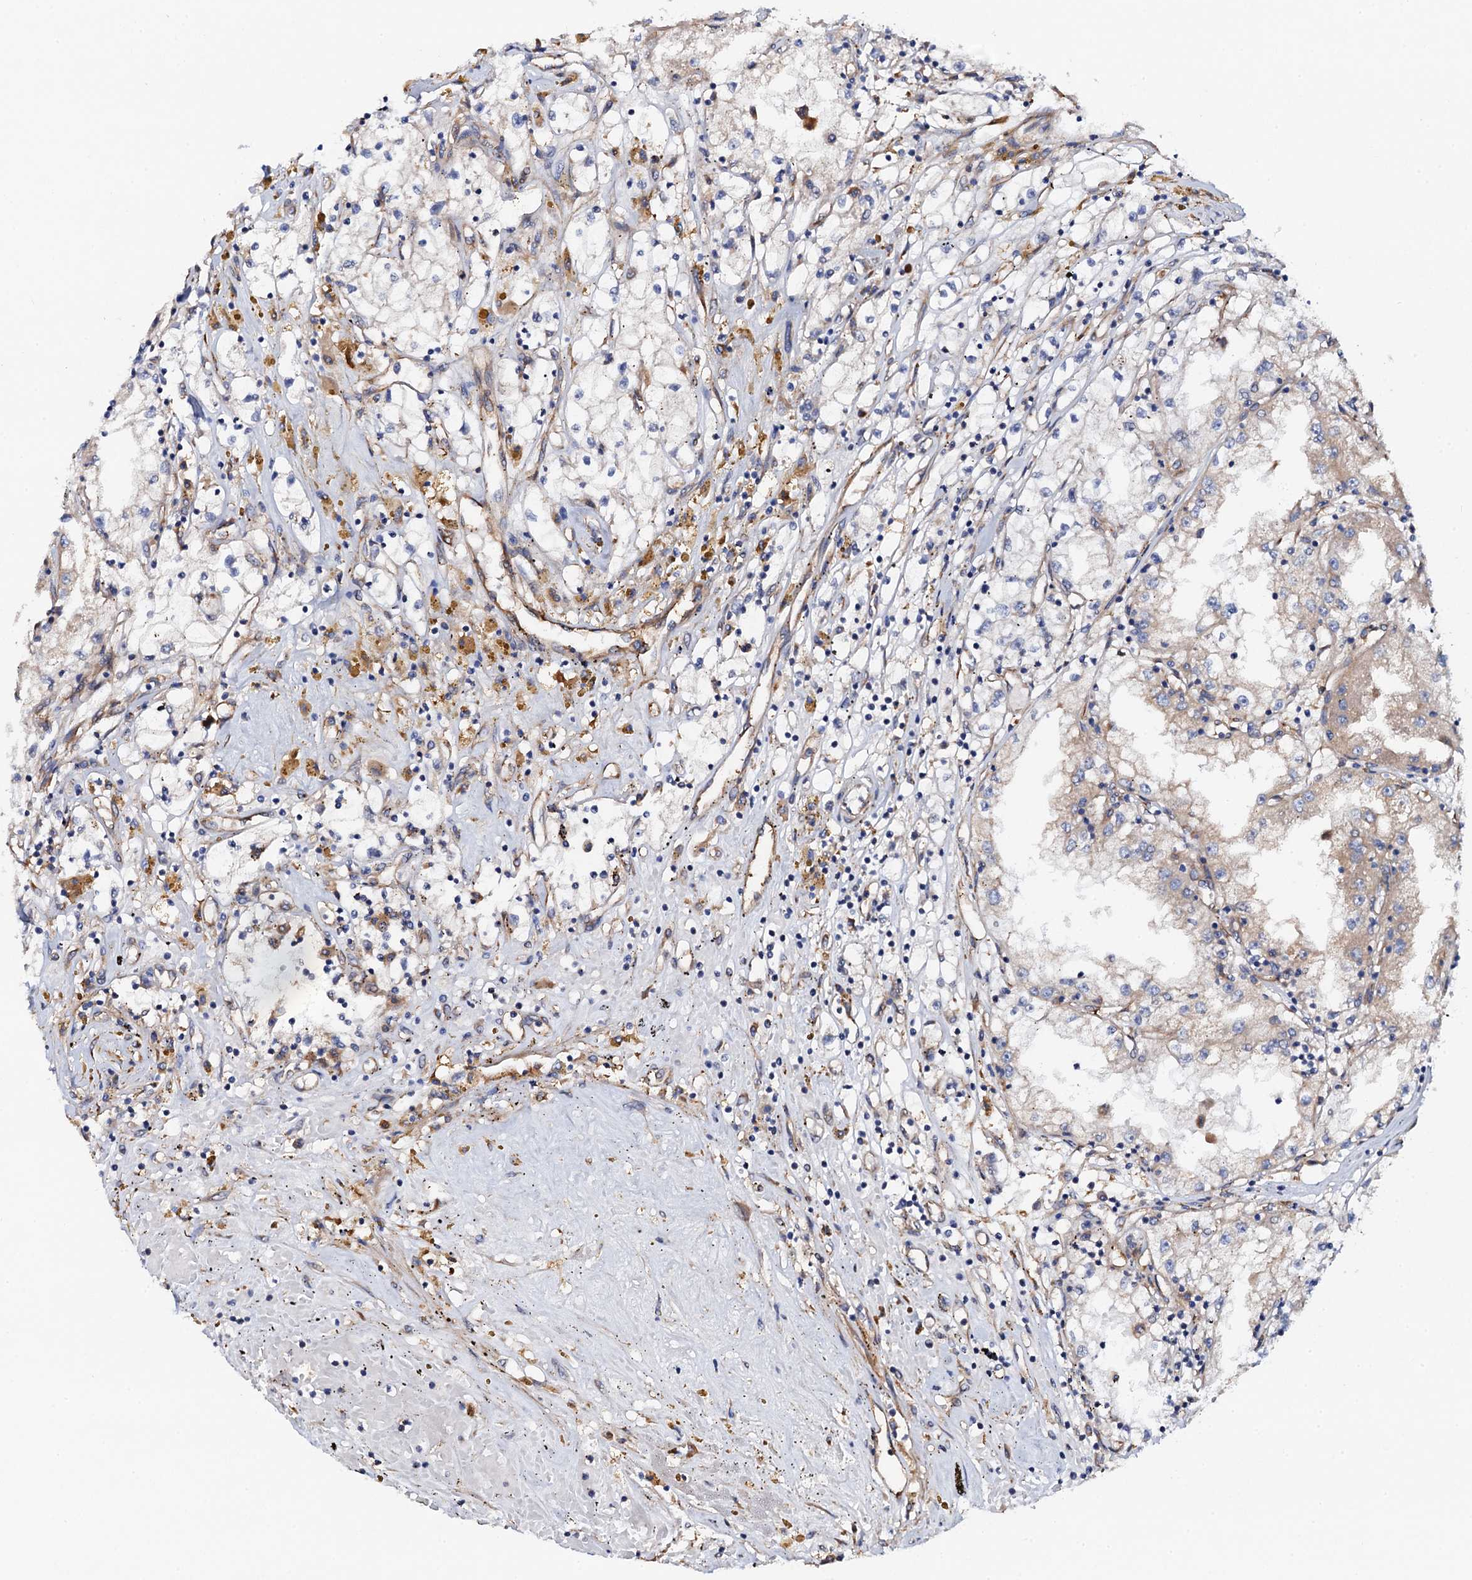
{"staining": {"intensity": "weak", "quantity": "<25%", "location": "cytoplasmic/membranous"}, "tissue": "renal cancer", "cell_type": "Tumor cells", "image_type": "cancer", "snomed": [{"axis": "morphology", "description": "Adenocarcinoma, NOS"}, {"axis": "topography", "description": "Kidney"}], "caption": "A photomicrograph of human adenocarcinoma (renal) is negative for staining in tumor cells. (DAB (3,3'-diaminobenzidine) immunohistochemistry (IHC), high magnification).", "gene": "MRPL48", "patient": {"sex": "male", "age": 56}}